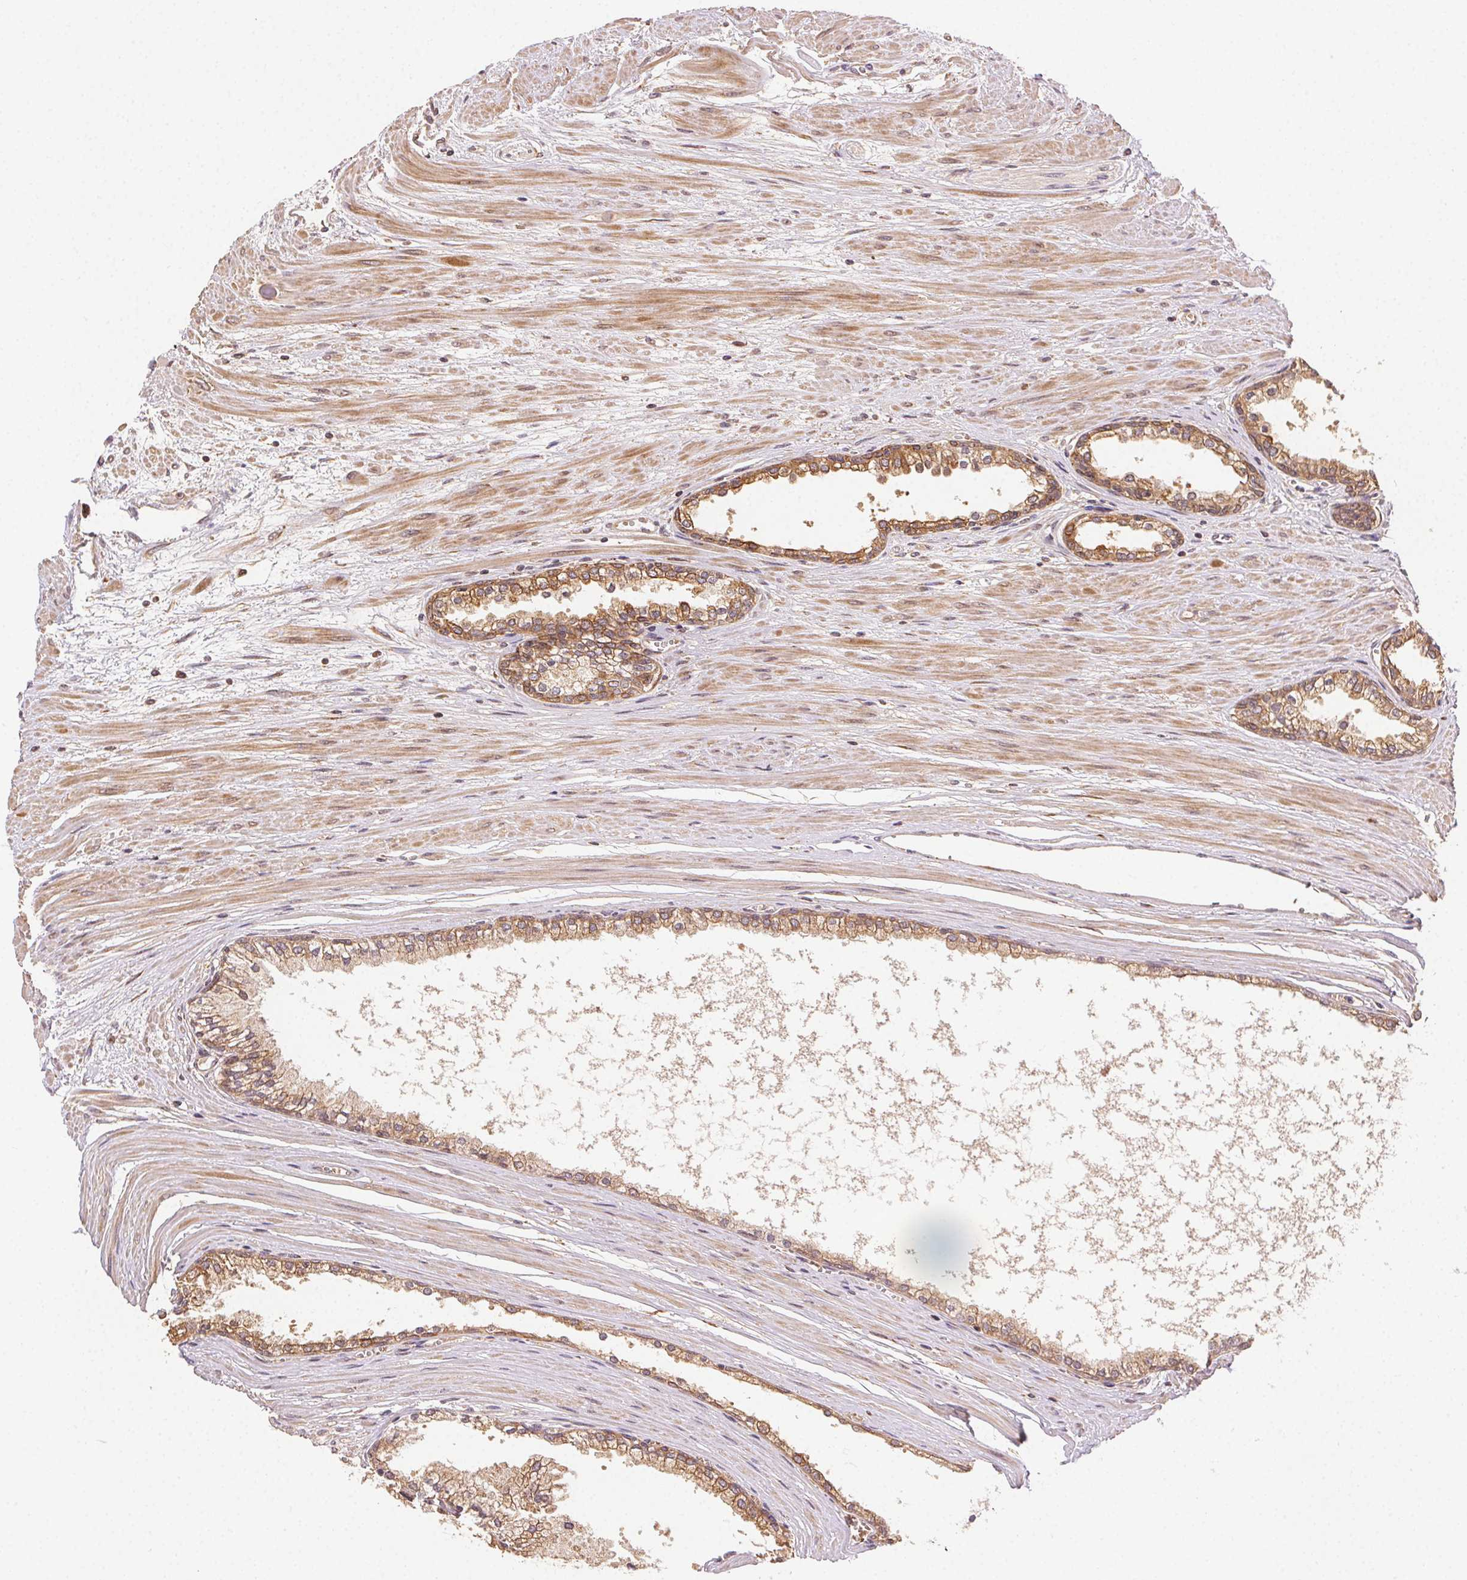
{"staining": {"intensity": "moderate", "quantity": ">75%", "location": "cytoplasmic/membranous"}, "tissue": "prostate cancer", "cell_type": "Tumor cells", "image_type": "cancer", "snomed": [{"axis": "morphology", "description": "Adenocarcinoma, Medium grade"}, {"axis": "topography", "description": "Prostate"}], "caption": "Prostate cancer was stained to show a protein in brown. There is medium levels of moderate cytoplasmic/membranous positivity in about >75% of tumor cells.", "gene": "KLHL15", "patient": {"sex": "male", "age": 57}}